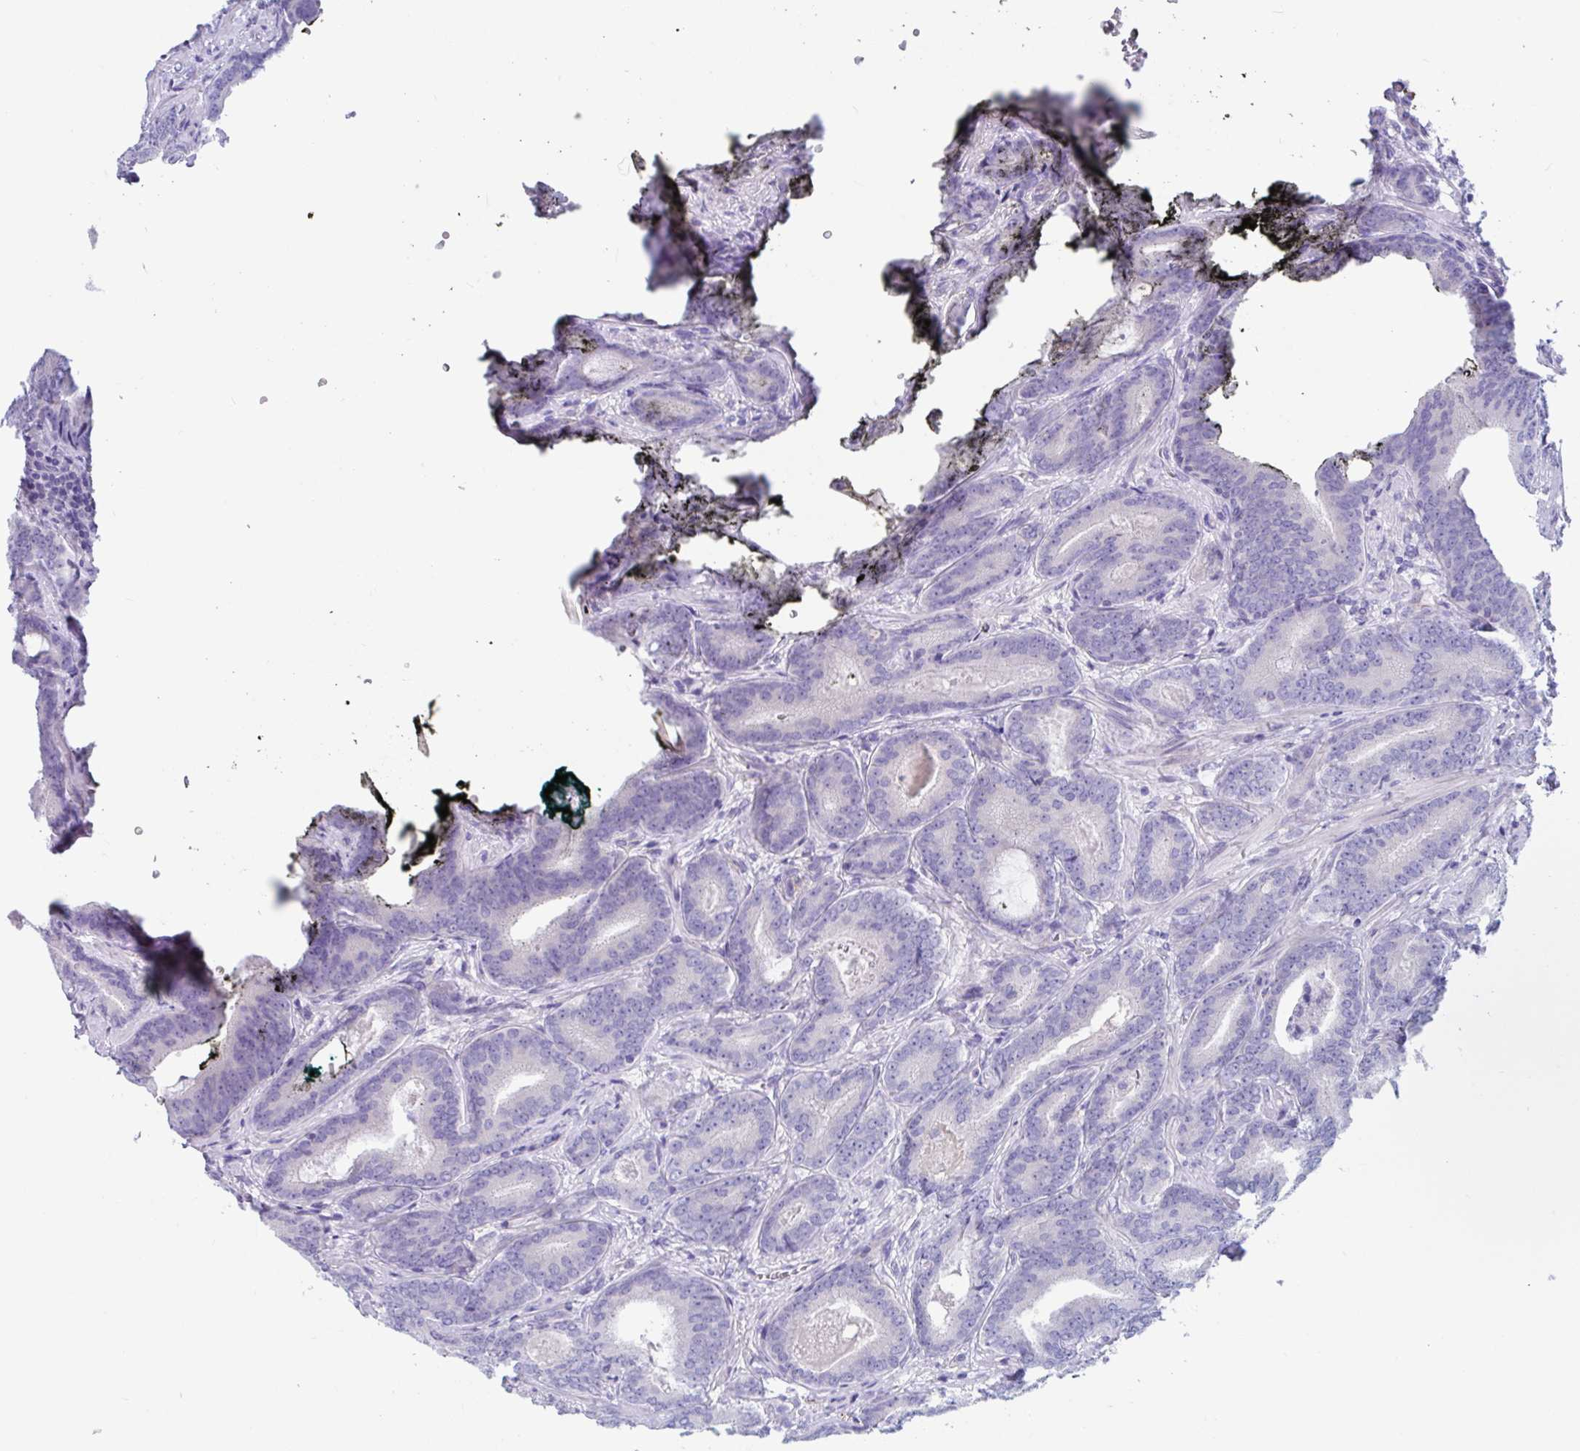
{"staining": {"intensity": "negative", "quantity": "none", "location": "none"}, "tissue": "prostate cancer", "cell_type": "Tumor cells", "image_type": "cancer", "snomed": [{"axis": "morphology", "description": "Adenocarcinoma, Low grade"}, {"axis": "topography", "description": "Prostate and seminal vesicle, NOS"}], "caption": "Immunohistochemistry (IHC) of prostate cancer (low-grade adenocarcinoma) shows no positivity in tumor cells. (DAB (3,3'-diaminobenzidine) immunohistochemistry (IHC), high magnification).", "gene": "OR6N2", "patient": {"sex": "male", "age": 61}}